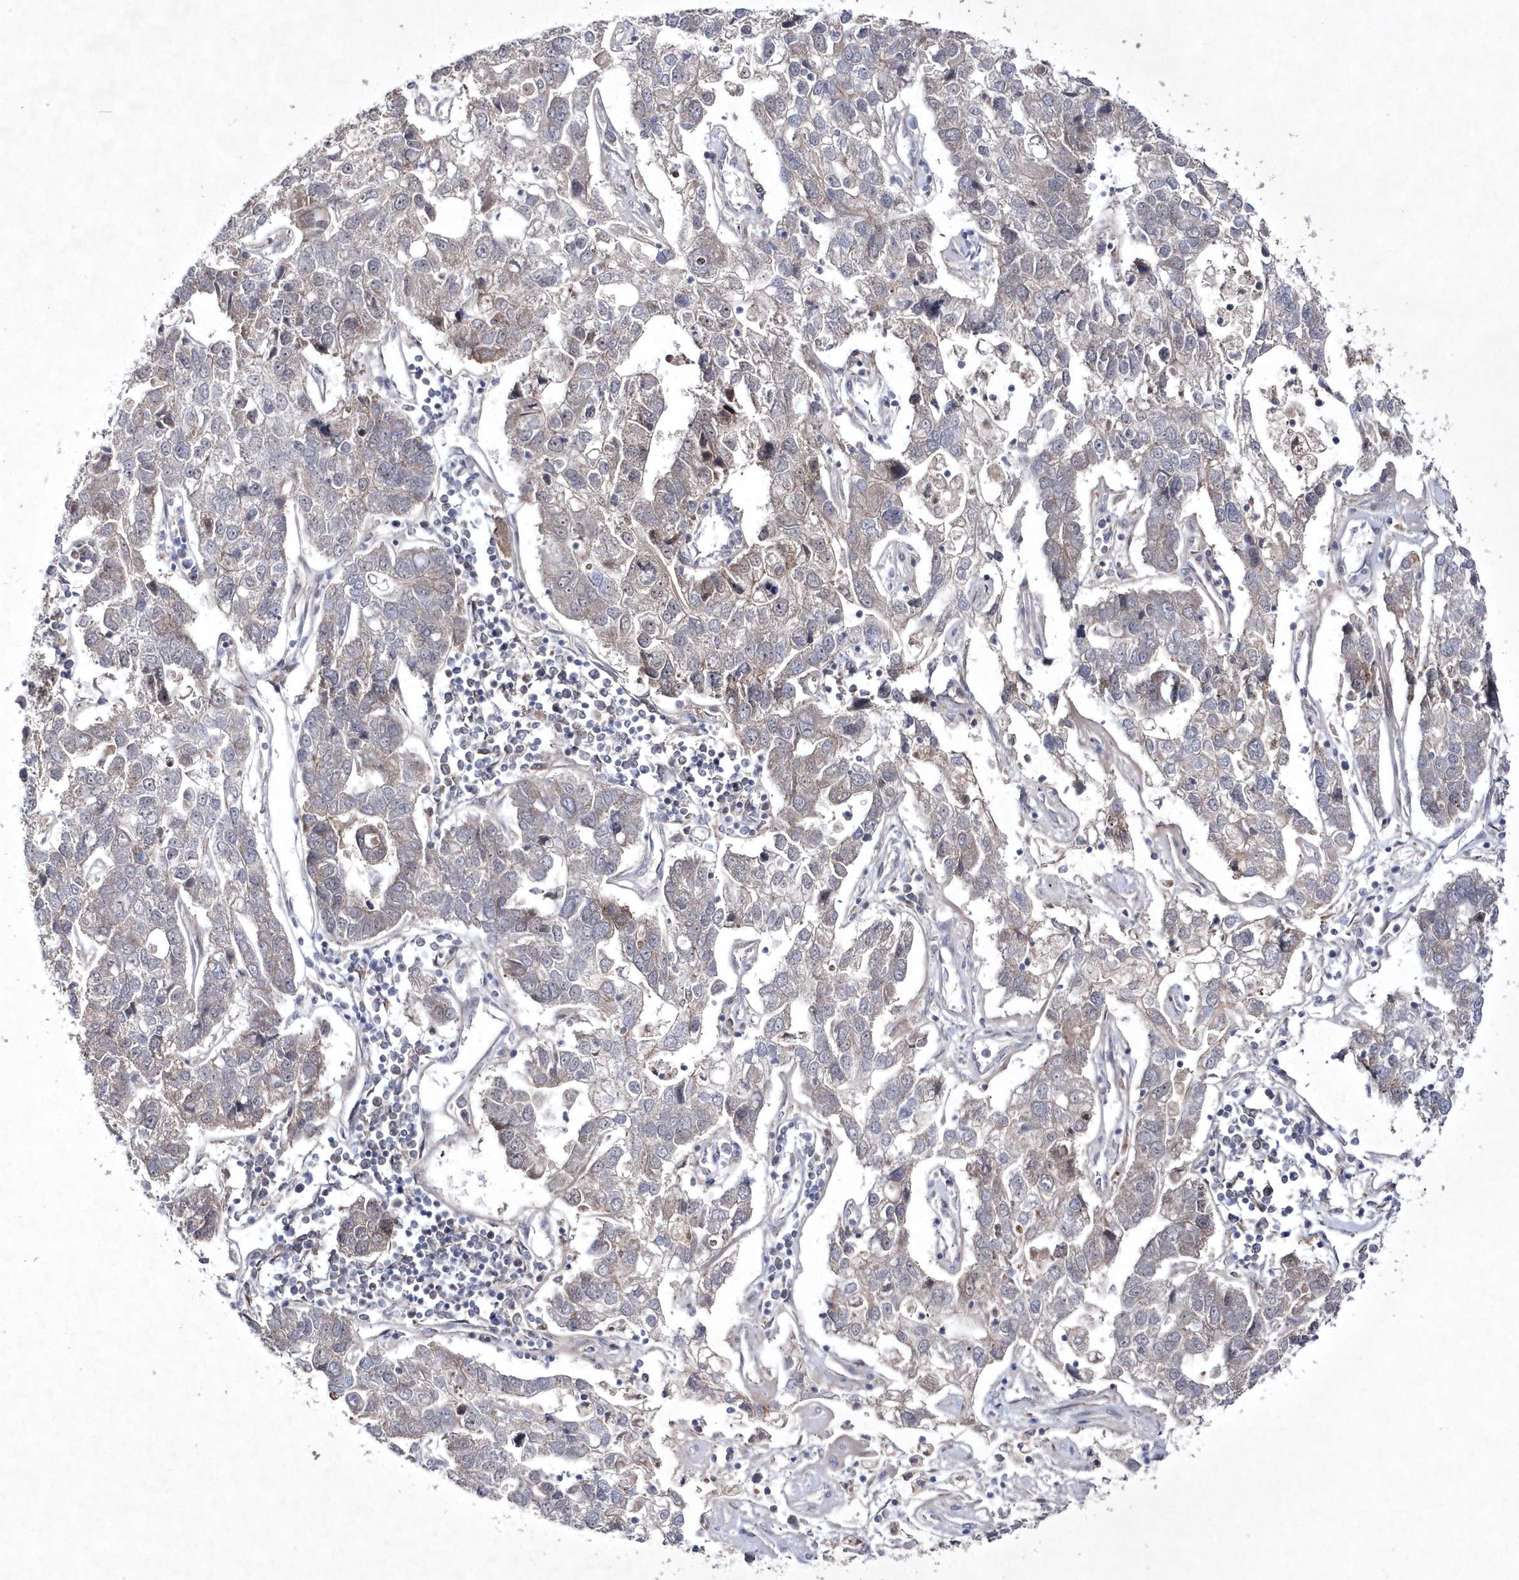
{"staining": {"intensity": "negative", "quantity": "none", "location": "none"}, "tissue": "pancreatic cancer", "cell_type": "Tumor cells", "image_type": "cancer", "snomed": [{"axis": "morphology", "description": "Adenocarcinoma, NOS"}, {"axis": "topography", "description": "Pancreas"}], "caption": "Protein analysis of pancreatic cancer displays no significant positivity in tumor cells. (DAB immunohistochemistry (IHC), high magnification).", "gene": "DSPP", "patient": {"sex": "female", "age": 61}}